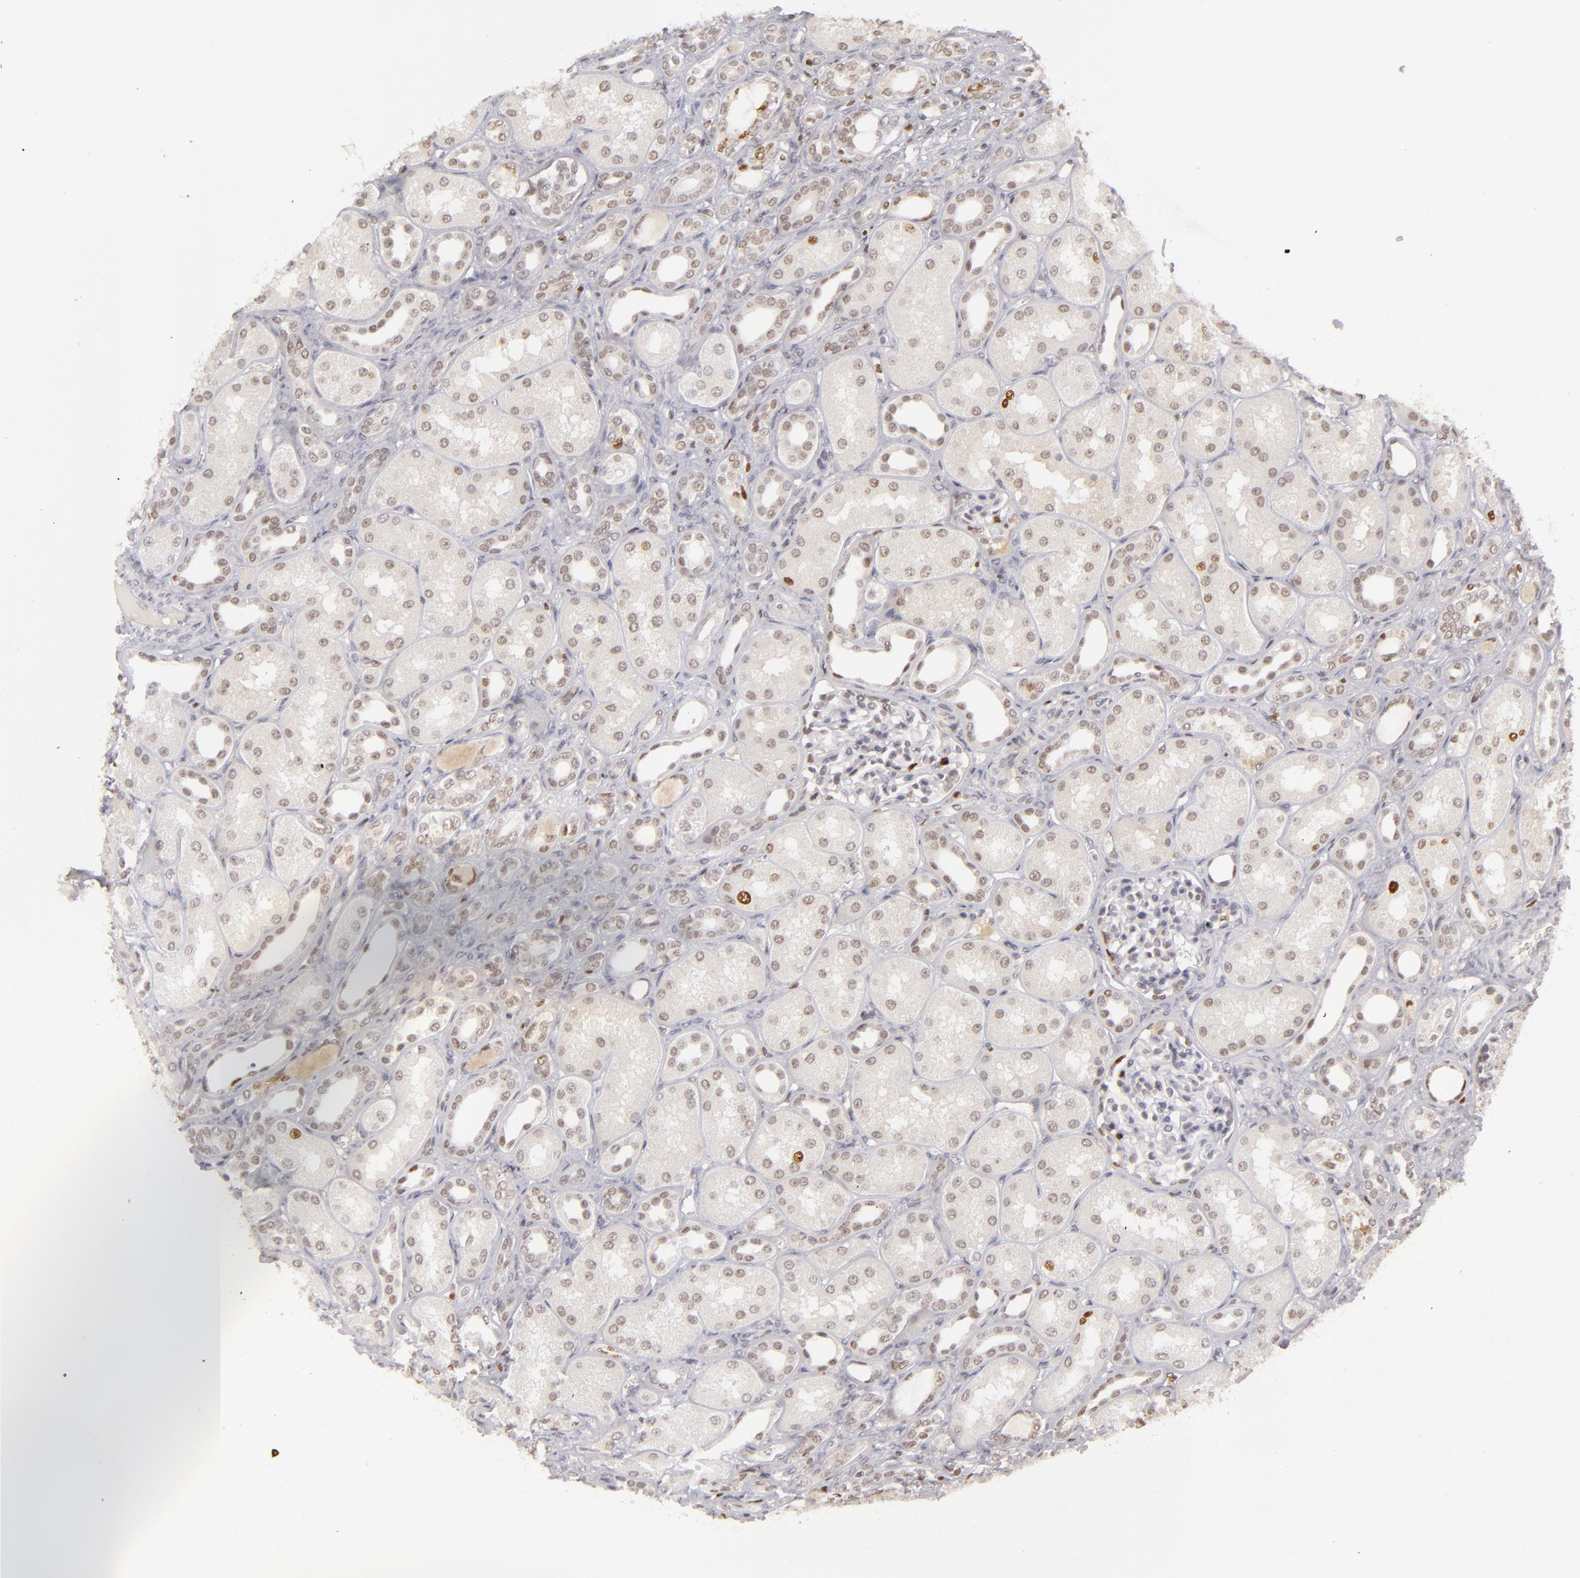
{"staining": {"intensity": "negative", "quantity": "none", "location": "none"}, "tissue": "kidney", "cell_type": "Cells in glomeruli", "image_type": "normal", "snomed": [{"axis": "morphology", "description": "Normal tissue, NOS"}, {"axis": "topography", "description": "Kidney"}], "caption": "The IHC micrograph has no significant positivity in cells in glomeruli of kidney. Brightfield microscopy of immunohistochemistry stained with DAB (brown) and hematoxylin (blue), captured at high magnification.", "gene": "FEN1", "patient": {"sex": "male", "age": 7}}